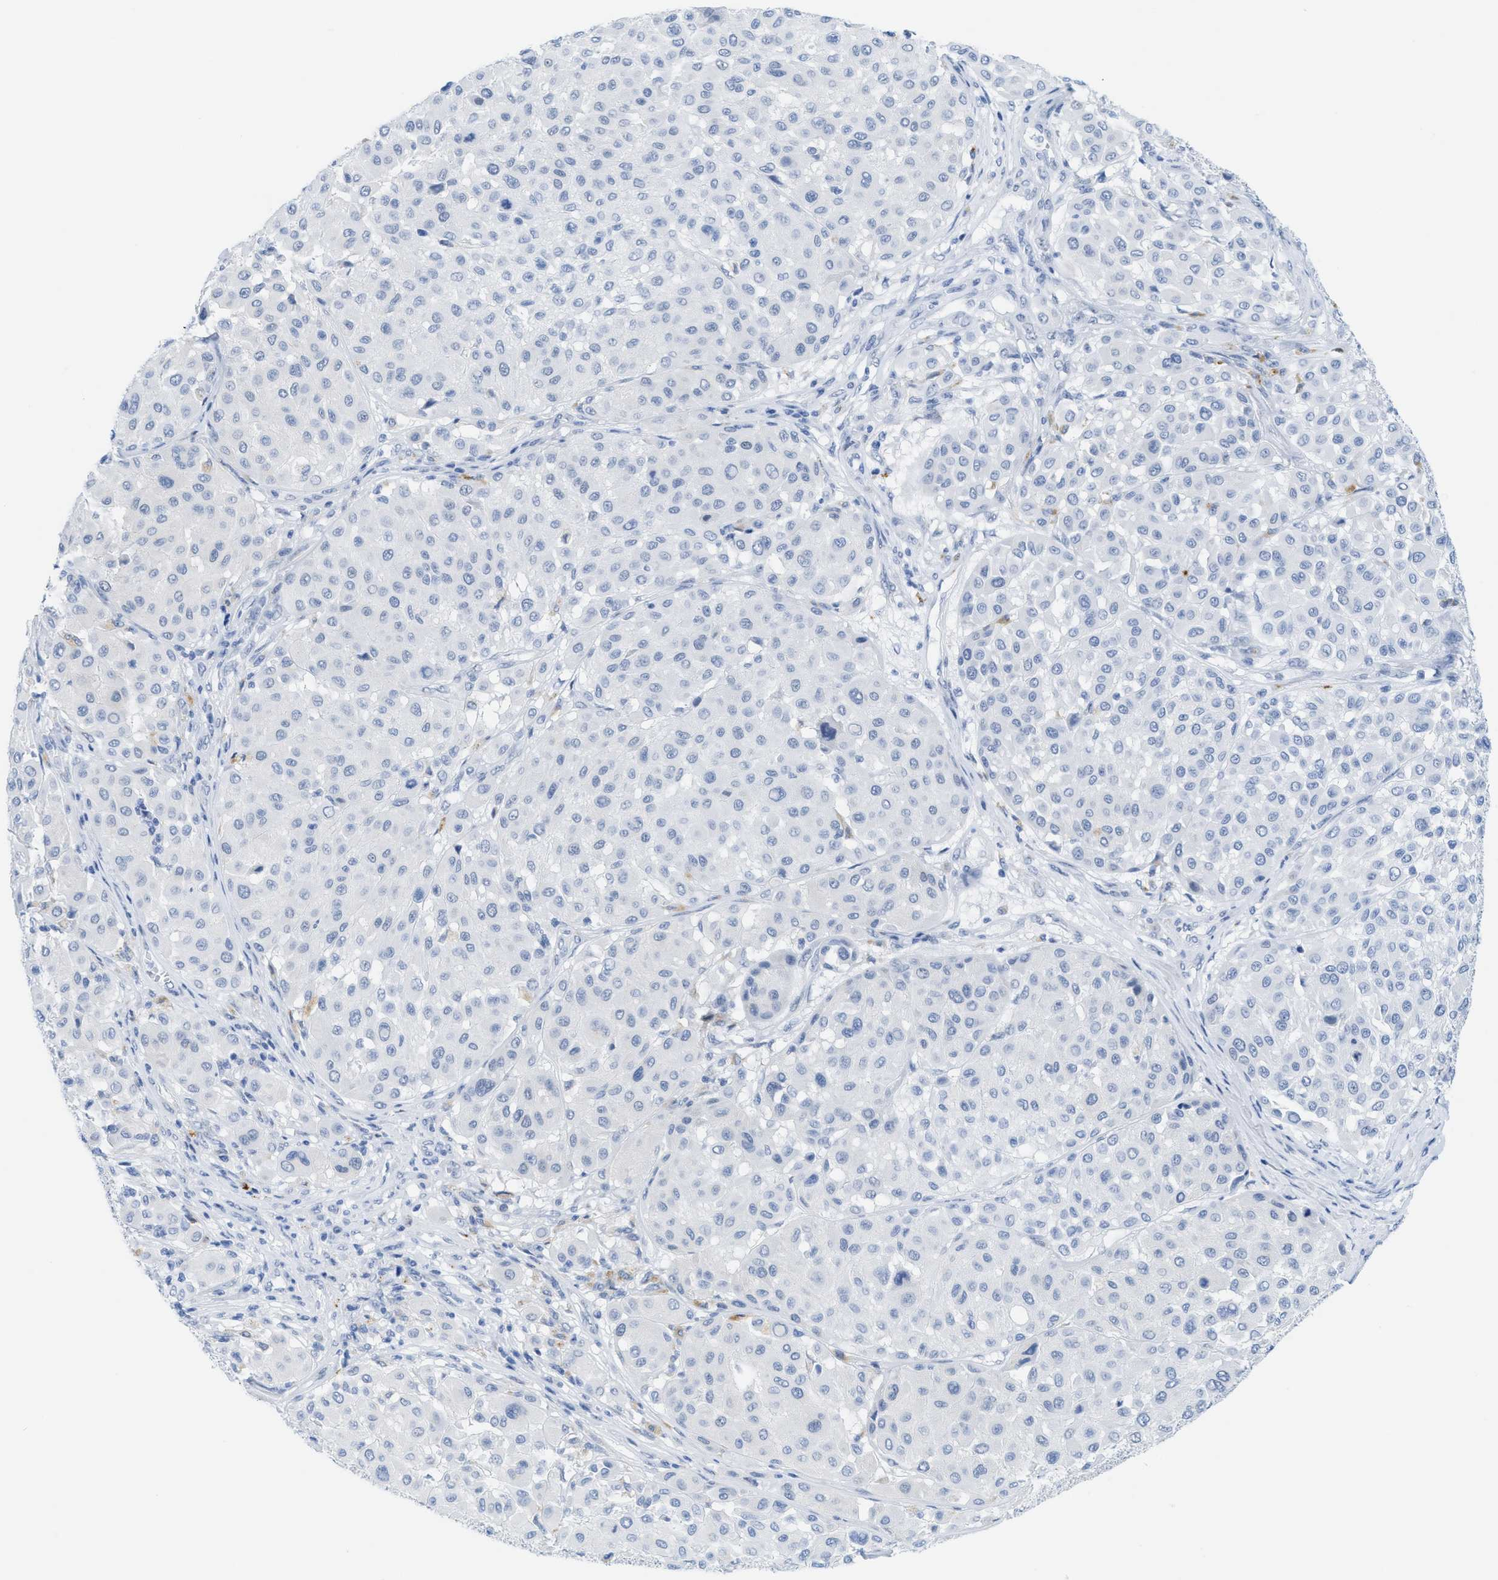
{"staining": {"intensity": "negative", "quantity": "none", "location": "none"}, "tissue": "melanoma", "cell_type": "Tumor cells", "image_type": "cancer", "snomed": [{"axis": "morphology", "description": "Malignant melanoma, Metastatic site"}, {"axis": "topography", "description": "Soft tissue"}], "caption": "This is an IHC image of human malignant melanoma (metastatic site). There is no positivity in tumor cells.", "gene": "WDR4", "patient": {"sex": "male", "age": 41}}